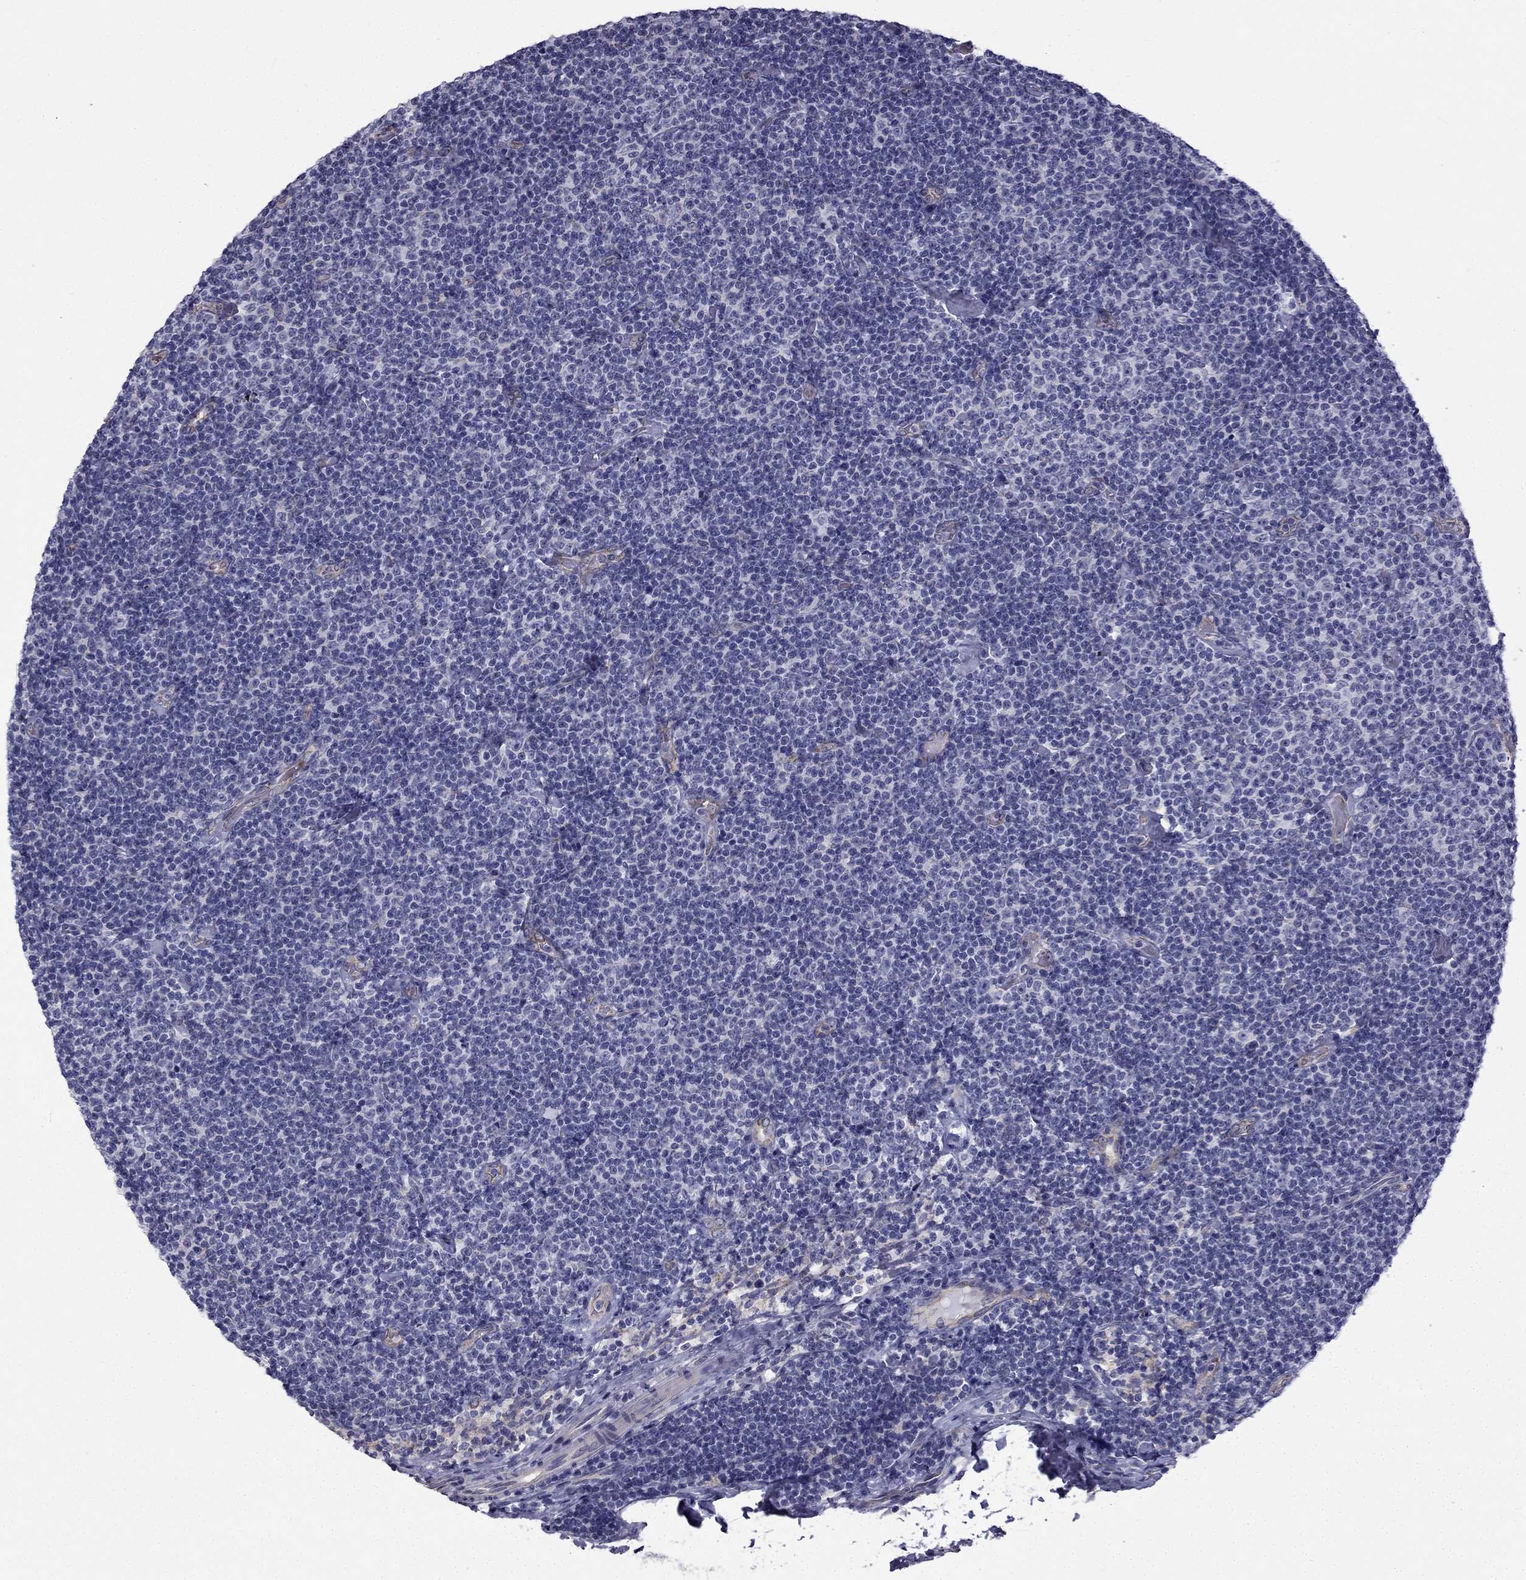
{"staining": {"intensity": "negative", "quantity": "none", "location": "none"}, "tissue": "lymphoma", "cell_type": "Tumor cells", "image_type": "cancer", "snomed": [{"axis": "morphology", "description": "Malignant lymphoma, non-Hodgkin's type, Low grade"}, {"axis": "topography", "description": "Lymph node"}], "caption": "This is an immunohistochemistry photomicrograph of low-grade malignant lymphoma, non-Hodgkin's type. There is no positivity in tumor cells.", "gene": "CCDC40", "patient": {"sex": "male", "age": 81}}